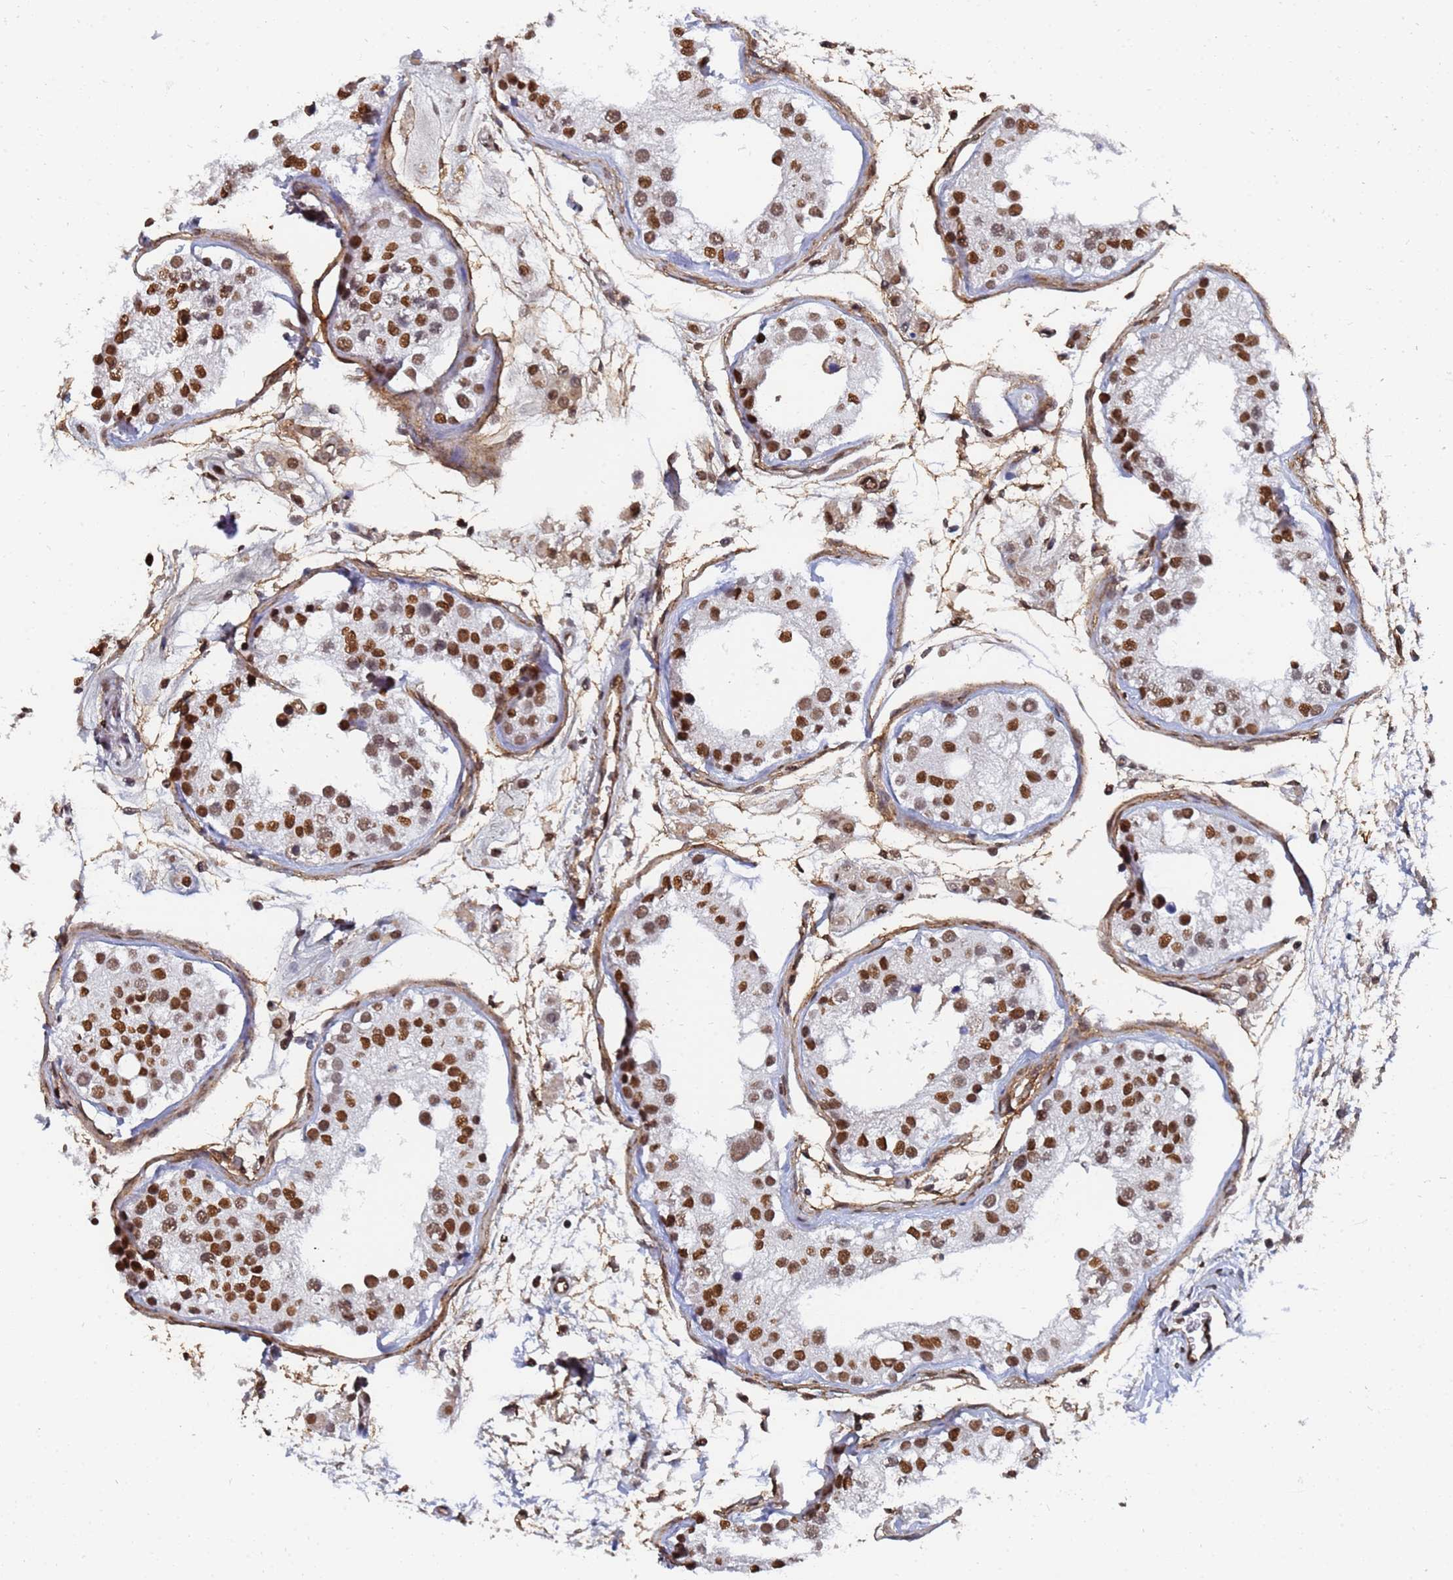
{"staining": {"intensity": "strong", "quantity": ">75%", "location": "nuclear"}, "tissue": "testis", "cell_type": "Cells in seminiferous ducts", "image_type": "normal", "snomed": [{"axis": "morphology", "description": "Normal tissue, NOS"}, {"axis": "morphology", "description": "Adenocarcinoma, metastatic, NOS"}, {"axis": "topography", "description": "Testis"}], "caption": "Protein expression analysis of normal testis demonstrates strong nuclear expression in about >75% of cells in seminiferous ducts. (IHC, brightfield microscopy, high magnification).", "gene": "RAVER2", "patient": {"sex": "male", "age": 26}}